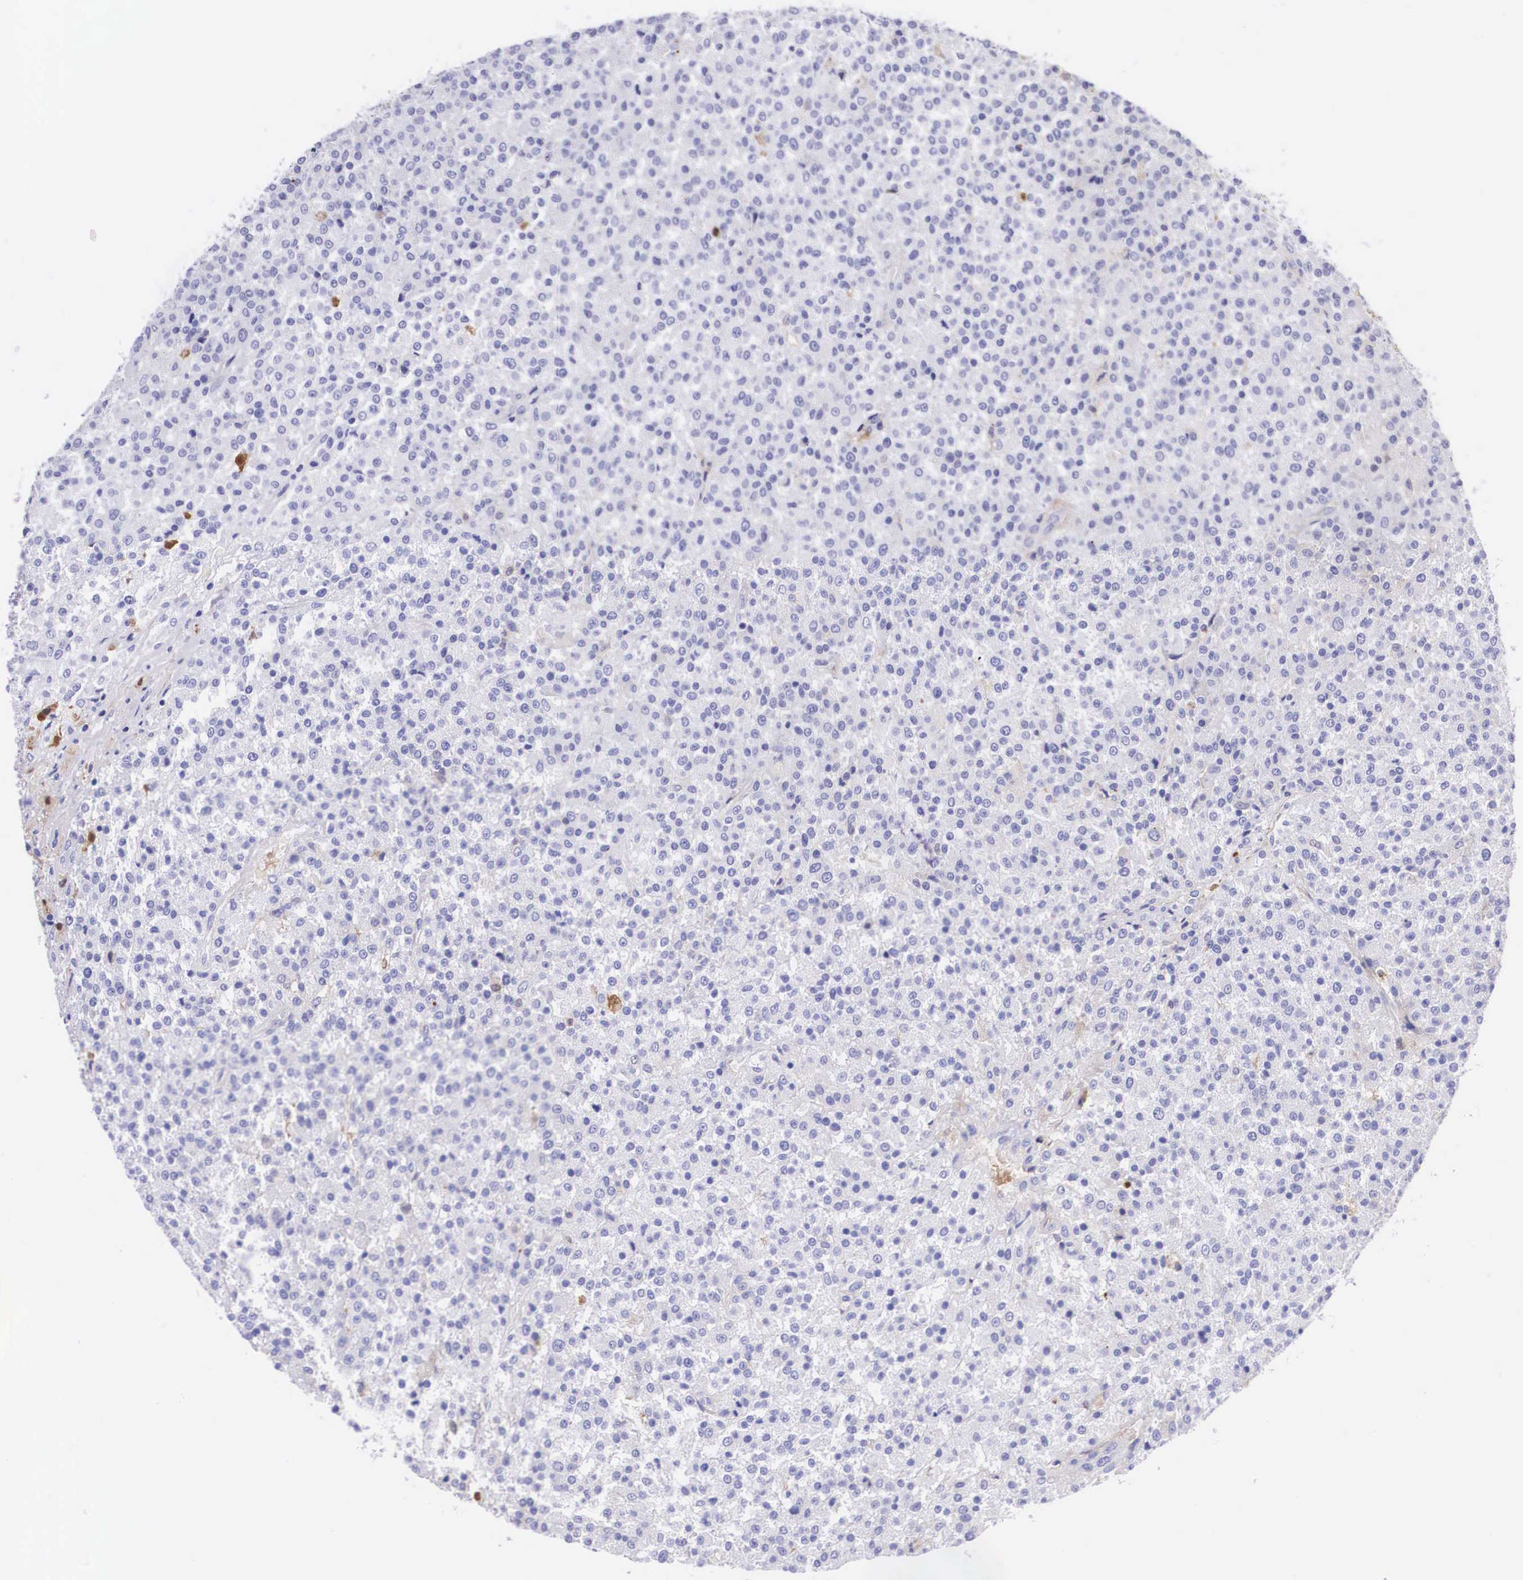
{"staining": {"intensity": "negative", "quantity": "none", "location": "none"}, "tissue": "testis cancer", "cell_type": "Tumor cells", "image_type": "cancer", "snomed": [{"axis": "morphology", "description": "Seminoma, NOS"}, {"axis": "topography", "description": "Testis"}], "caption": "DAB (3,3'-diaminobenzidine) immunohistochemical staining of human seminoma (testis) displays no significant expression in tumor cells. (IHC, brightfield microscopy, high magnification).", "gene": "PLG", "patient": {"sex": "male", "age": 59}}